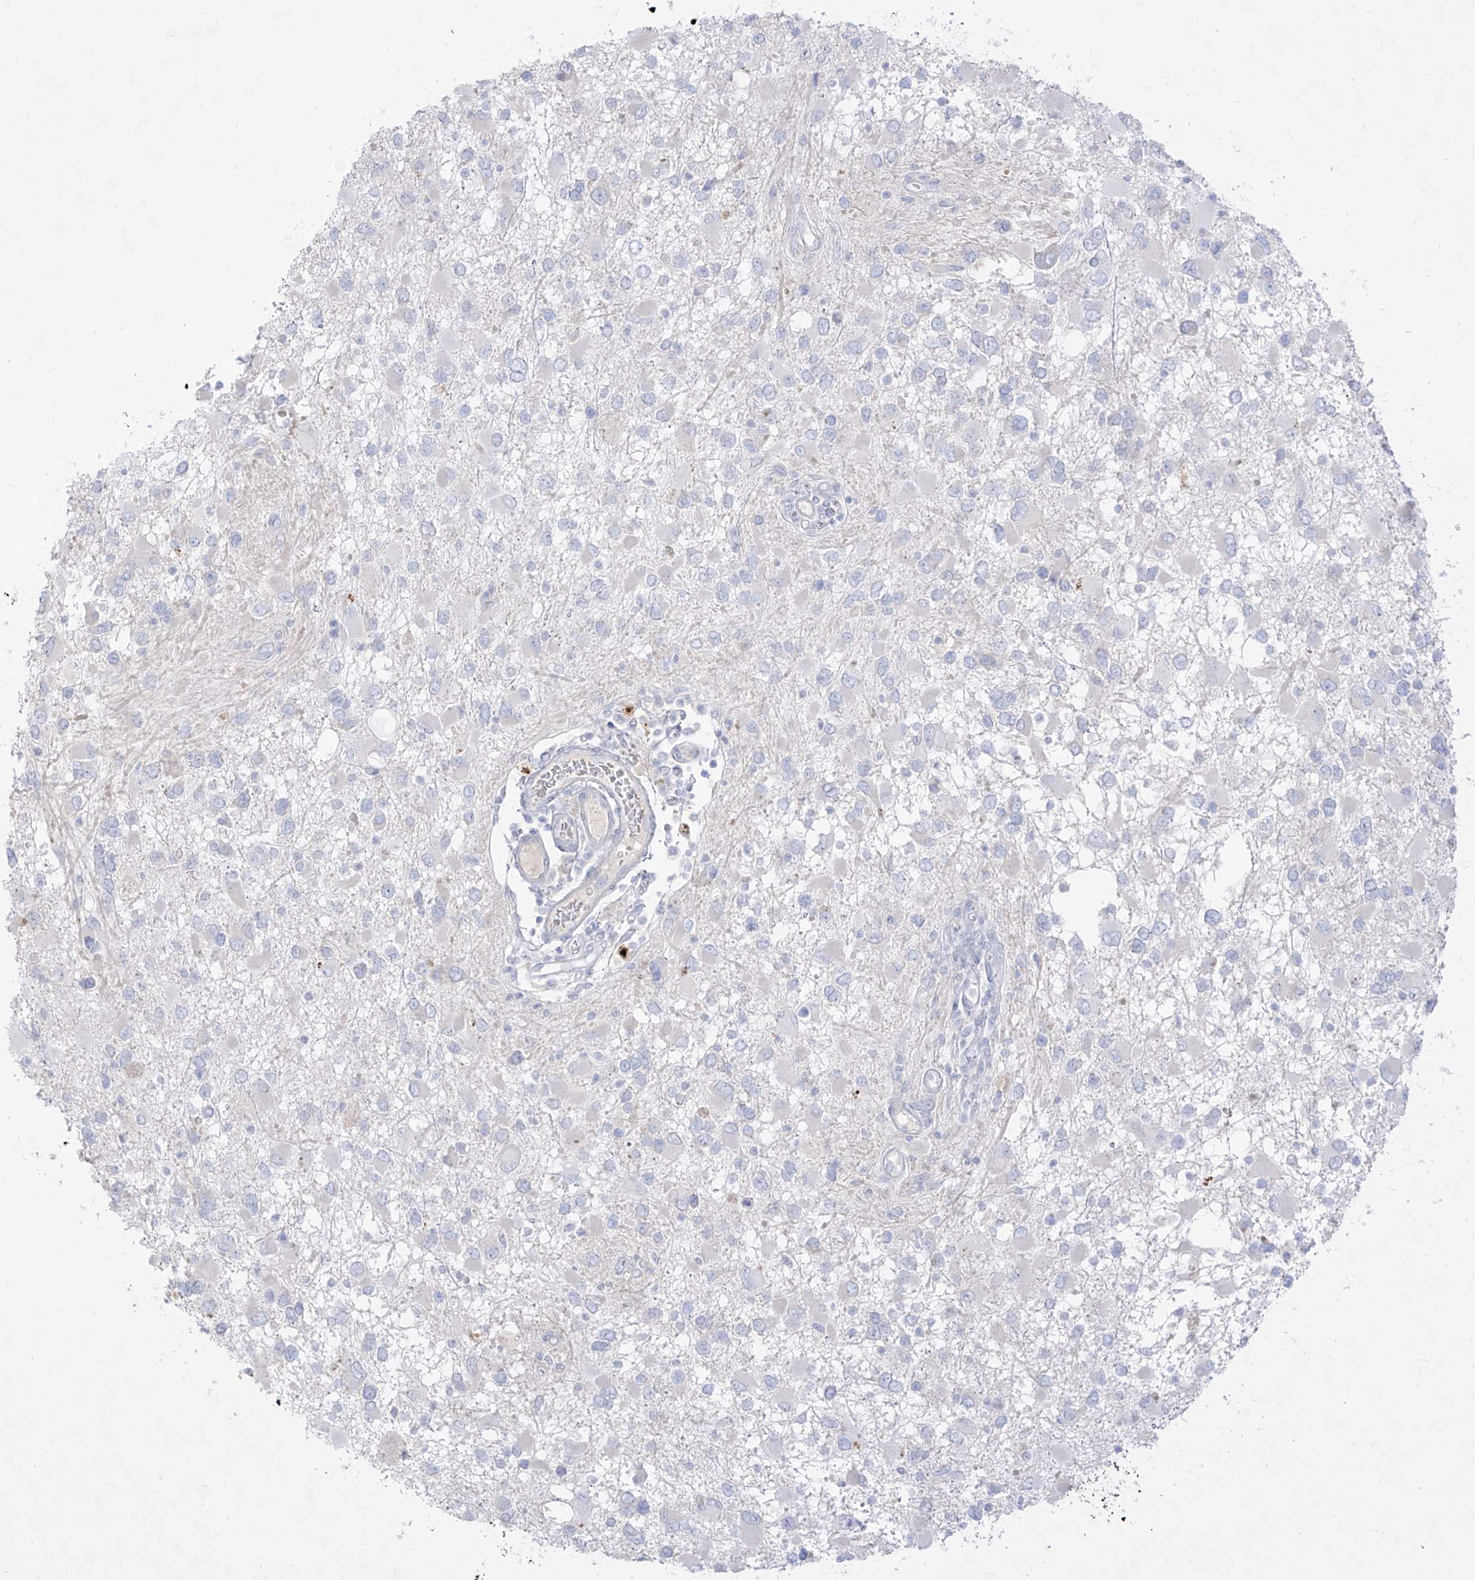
{"staining": {"intensity": "negative", "quantity": "none", "location": "none"}, "tissue": "glioma", "cell_type": "Tumor cells", "image_type": "cancer", "snomed": [{"axis": "morphology", "description": "Glioma, malignant, High grade"}, {"axis": "topography", "description": "Brain"}], "caption": "Micrograph shows no significant protein staining in tumor cells of malignant glioma (high-grade). Nuclei are stained in blue.", "gene": "TGM4", "patient": {"sex": "male", "age": 53}}